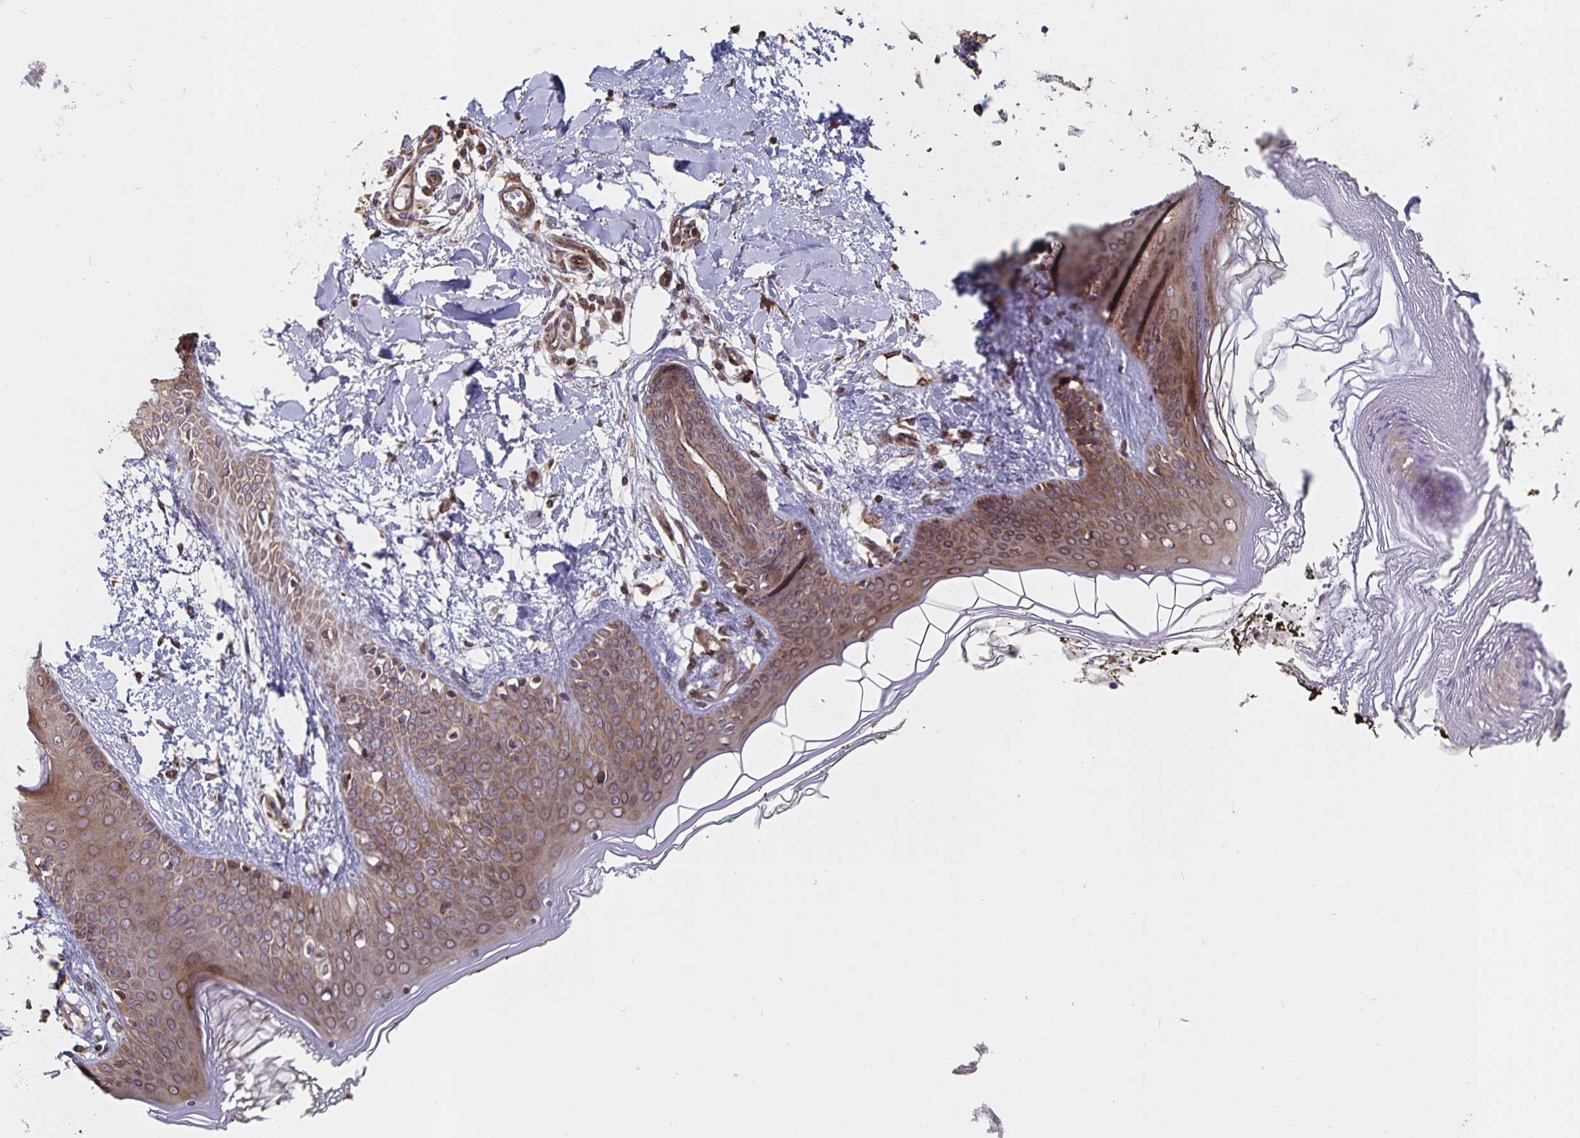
{"staining": {"intensity": "weak", "quantity": "25%-75%", "location": "cytoplasmic/membranous"}, "tissue": "skin", "cell_type": "Fibroblasts", "image_type": "normal", "snomed": [{"axis": "morphology", "description": "Normal tissue, NOS"}, {"axis": "topography", "description": "Skin"}], "caption": "This image displays benign skin stained with immunohistochemistry (IHC) to label a protein in brown. The cytoplasmic/membranous of fibroblasts show weak positivity for the protein. Nuclei are counter-stained blue.", "gene": "BCAP29", "patient": {"sex": "female", "age": 34}}